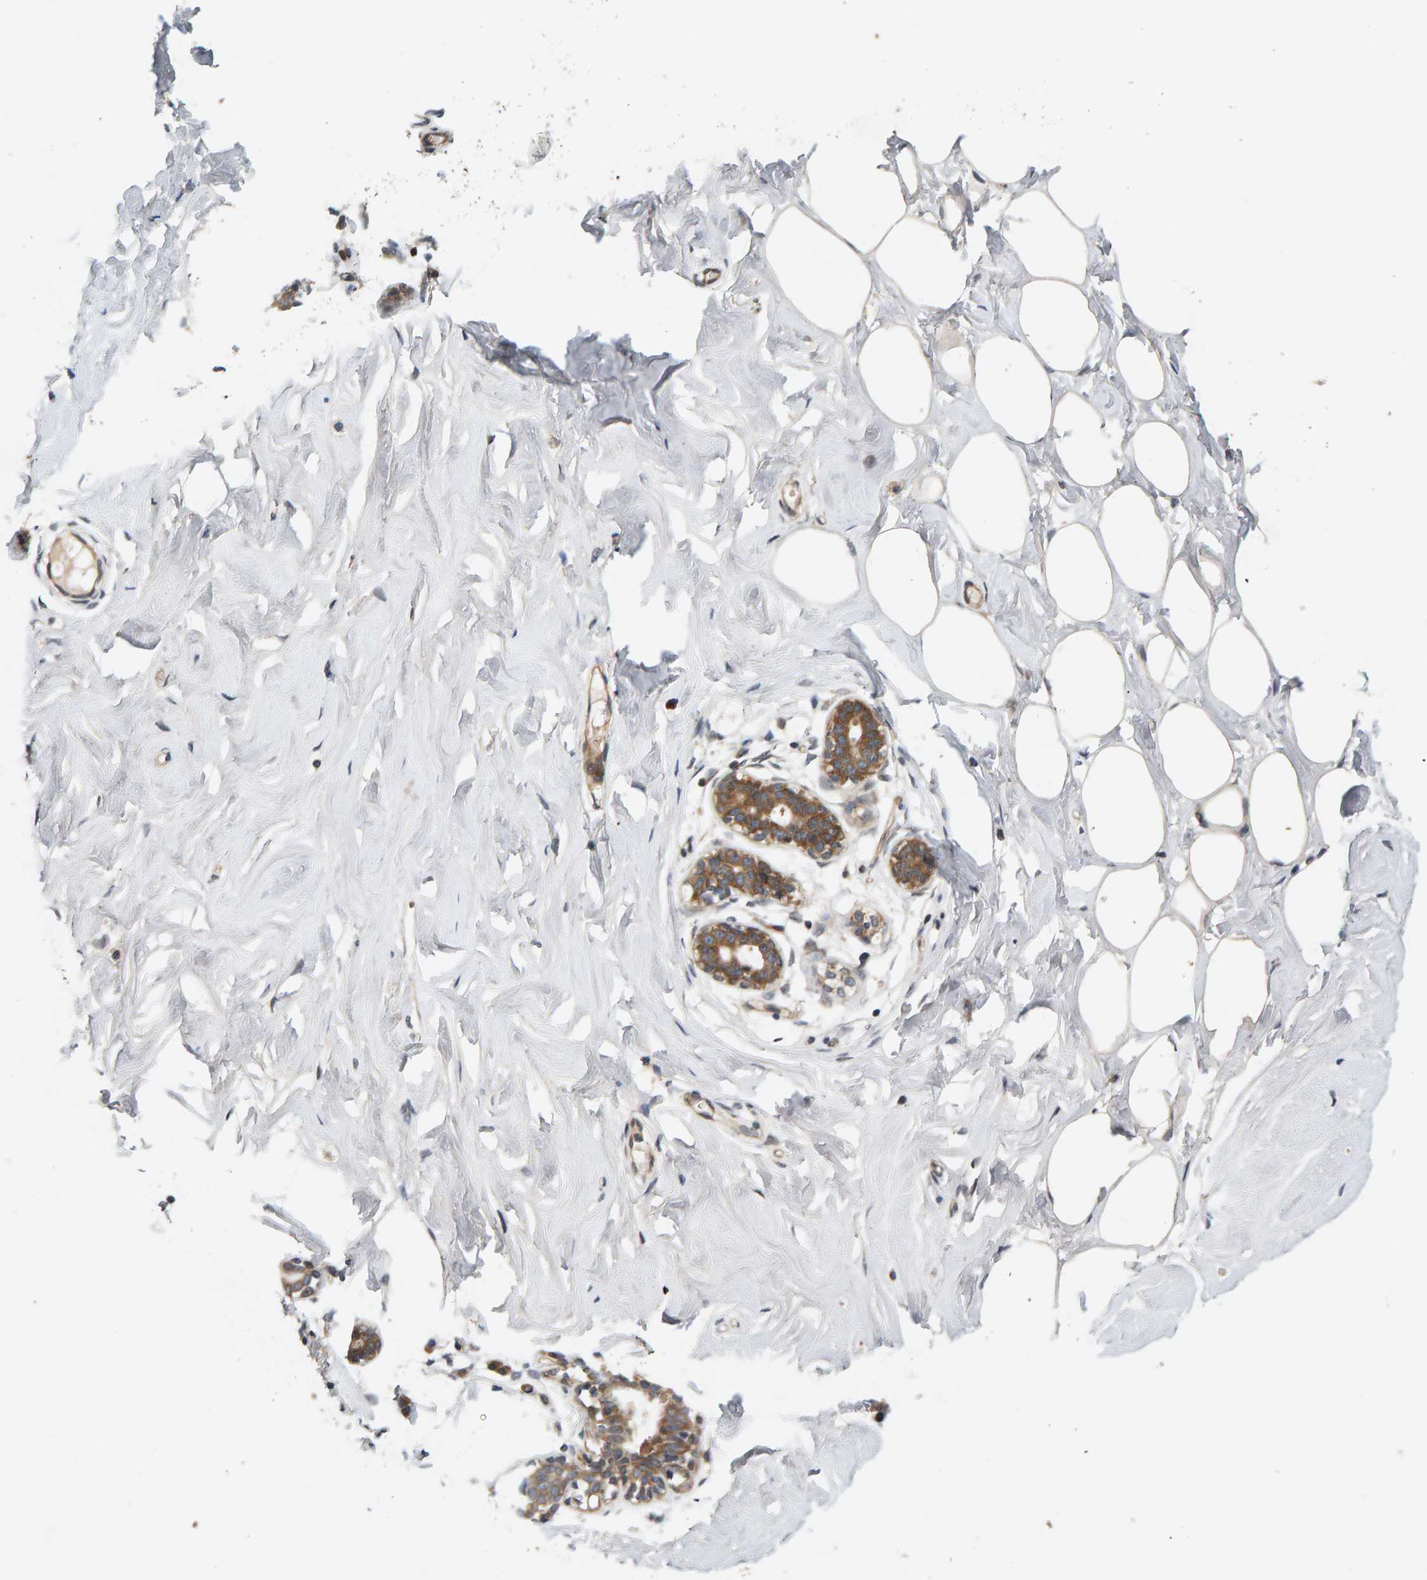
{"staining": {"intensity": "moderate", "quantity": "25%-75%", "location": "cytoplasmic/membranous"}, "tissue": "breast", "cell_type": "Adipocytes", "image_type": "normal", "snomed": [{"axis": "morphology", "description": "Normal tissue, NOS"}, {"axis": "topography", "description": "Breast"}], "caption": "Protein staining of normal breast shows moderate cytoplasmic/membranous staining in about 25%-75% of adipocytes.", "gene": "BAHCC1", "patient": {"sex": "female", "age": 23}}